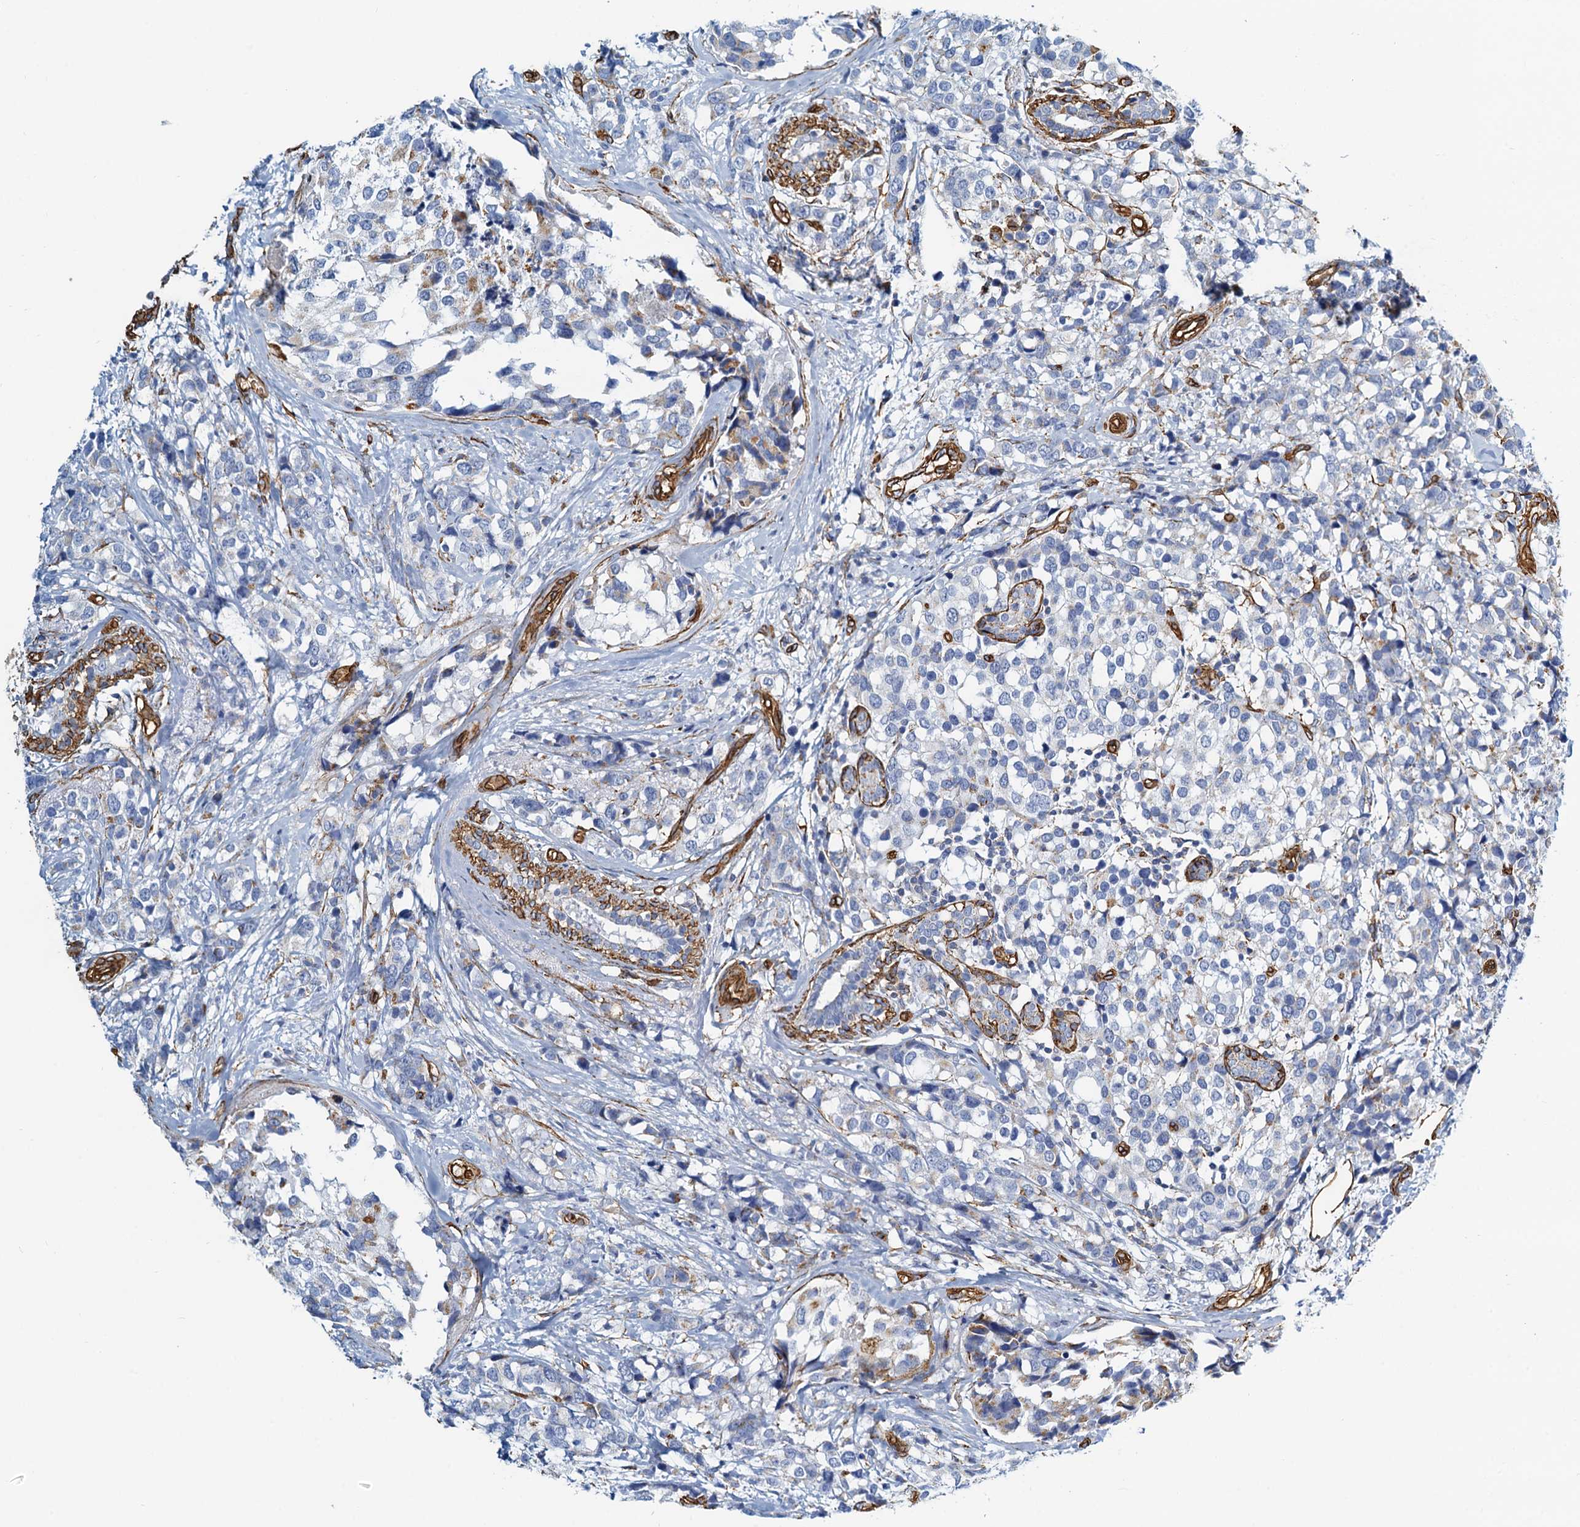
{"staining": {"intensity": "negative", "quantity": "none", "location": "none"}, "tissue": "breast cancer", "cell_type": "Tumor cells", "image_type": "cancer", "snomed": [{"axis": "morphology", "description": "Lobular carcinoma"}, {"axis": "topography", "description": "Breast"}], "caption": "An image of breast cancer stained for a protein displays no brown staining in tumor cells. Brightfield microscopy of immunohistochemistry stained with DAB (brown) and hematoxylin (blue), captured at high magnification.", "gene": "DGKG", "patient": {"sex": "female", "age": 59}}